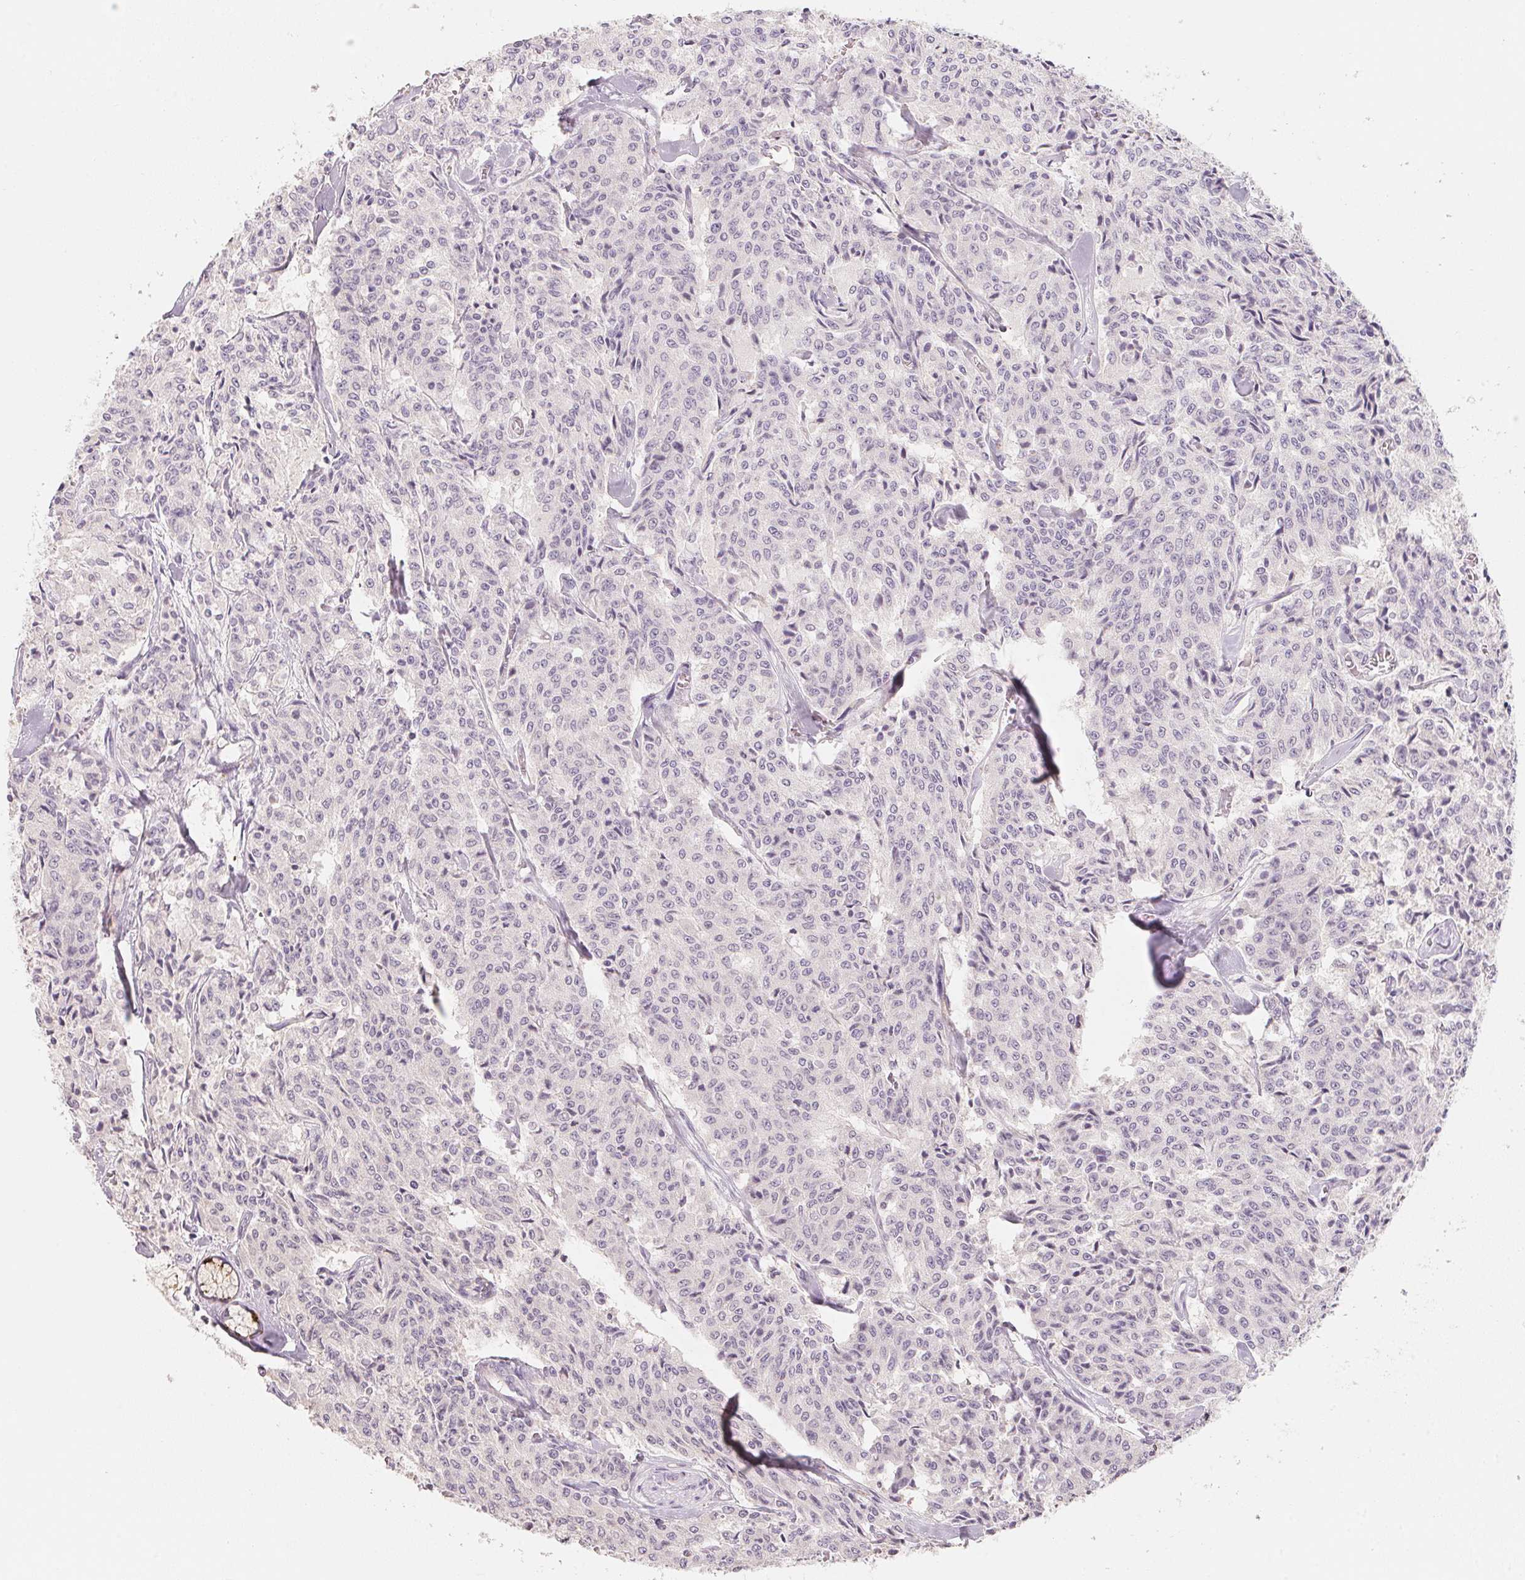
{"staining": {"intensity": "negative", "quantity": "none", "location": "none"}, "tissue": "carcinoid", "cell_type": "Tumor cells", "image_type": "cancer", "snomed": [{"axis": "morphology", "description": "Carcinoid, malignant, NOS"}, {"axis": "topography", "description": "Lung"}], "caption": "High magnification brightfield microscopy of carcinoid stained with DAB (brown) and counterstained with hematoxylin (blue): tumor cells show no significant positivity. The staining is performed using DAB (3,3'-diaminobenzidine) brown chromogen with nuclei counter-stained in using hematoxylin.", "gene": "TREH", "patient": {"sex": "male", "age": 71}}